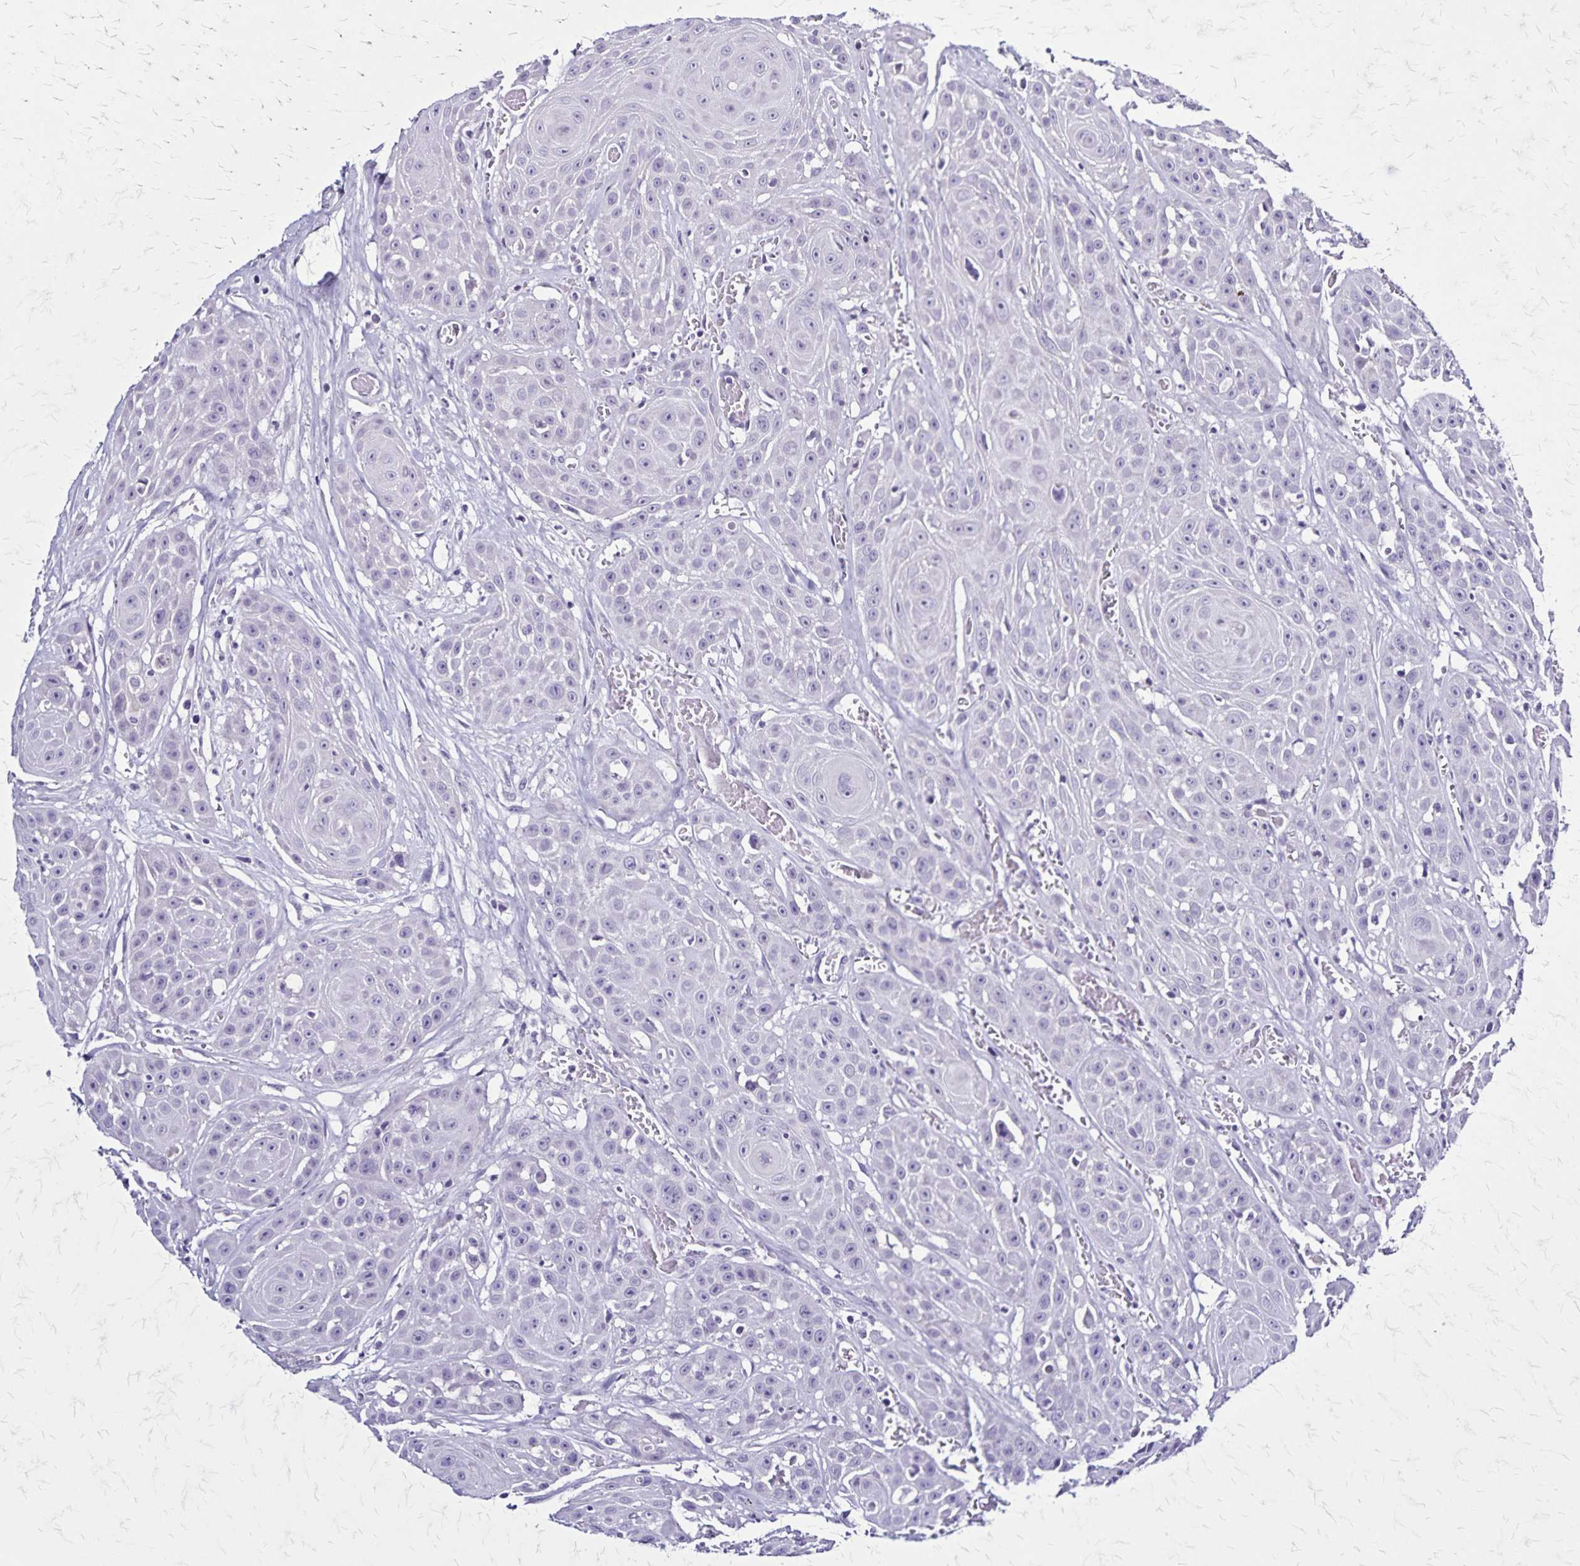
{"staining": {"intensity": "negative", "quantity": "none", "location": "none"}, "tissue": "head and neck cancer", "cell_type": "Tumor cells", "image_type": "cancer", "snomed": [{"axis": "morphology", "description": "Squamous cell carcinoma, NOS"}, {"axis": "topography", "description": "Oral tissue"}, {"axis": "topography", "description": "Head-Neck"}], "caption": "A high-resolution micrograph shows IHC staining of squamous cell carcinoma (head and neck), which exhibits no significant expression in tumor cells.", "gene": "PLXNA4", "patient": {"sex": "male", "age": 81}}